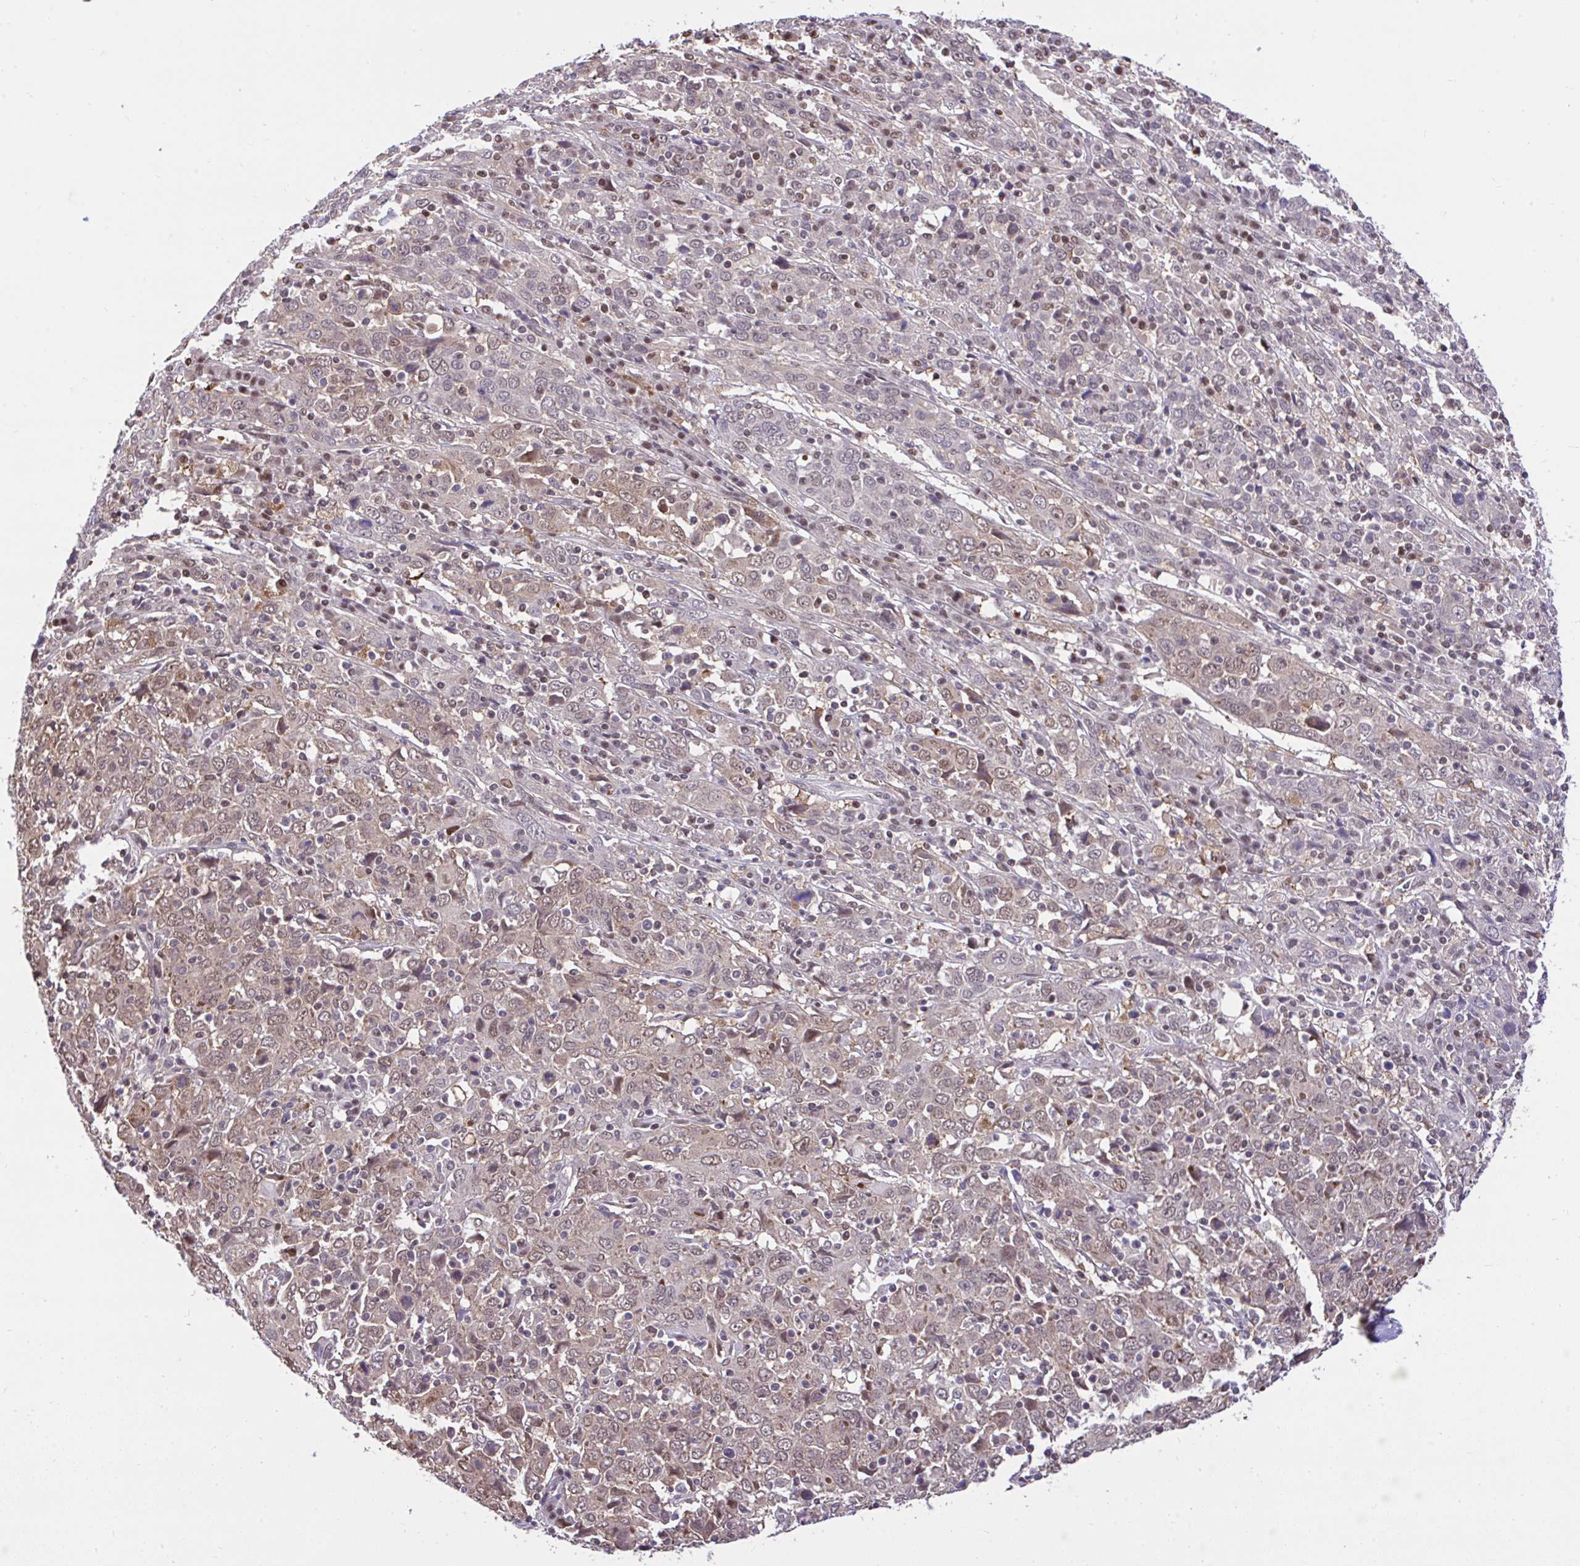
{"staining": {"intensity": "weak", "quantity": "<25%", "location": "nuclear"}, "tissue": "cervical cancer", "cell_type": "Tumor cells", "image_type": "cancer", "snomed": [{"axis": "morphology", "description": "Squamous cell carcinoma, NOS"}, {"axis": "topography", "description": "Cervix"}], "caption": "Immunohistochemistry (IHC) of squamous cell carcinoma (cervical) exhibits no expression in tumor cells.", "gene": "GLIS3", "patient": {"sex": "female", "age": 46}}